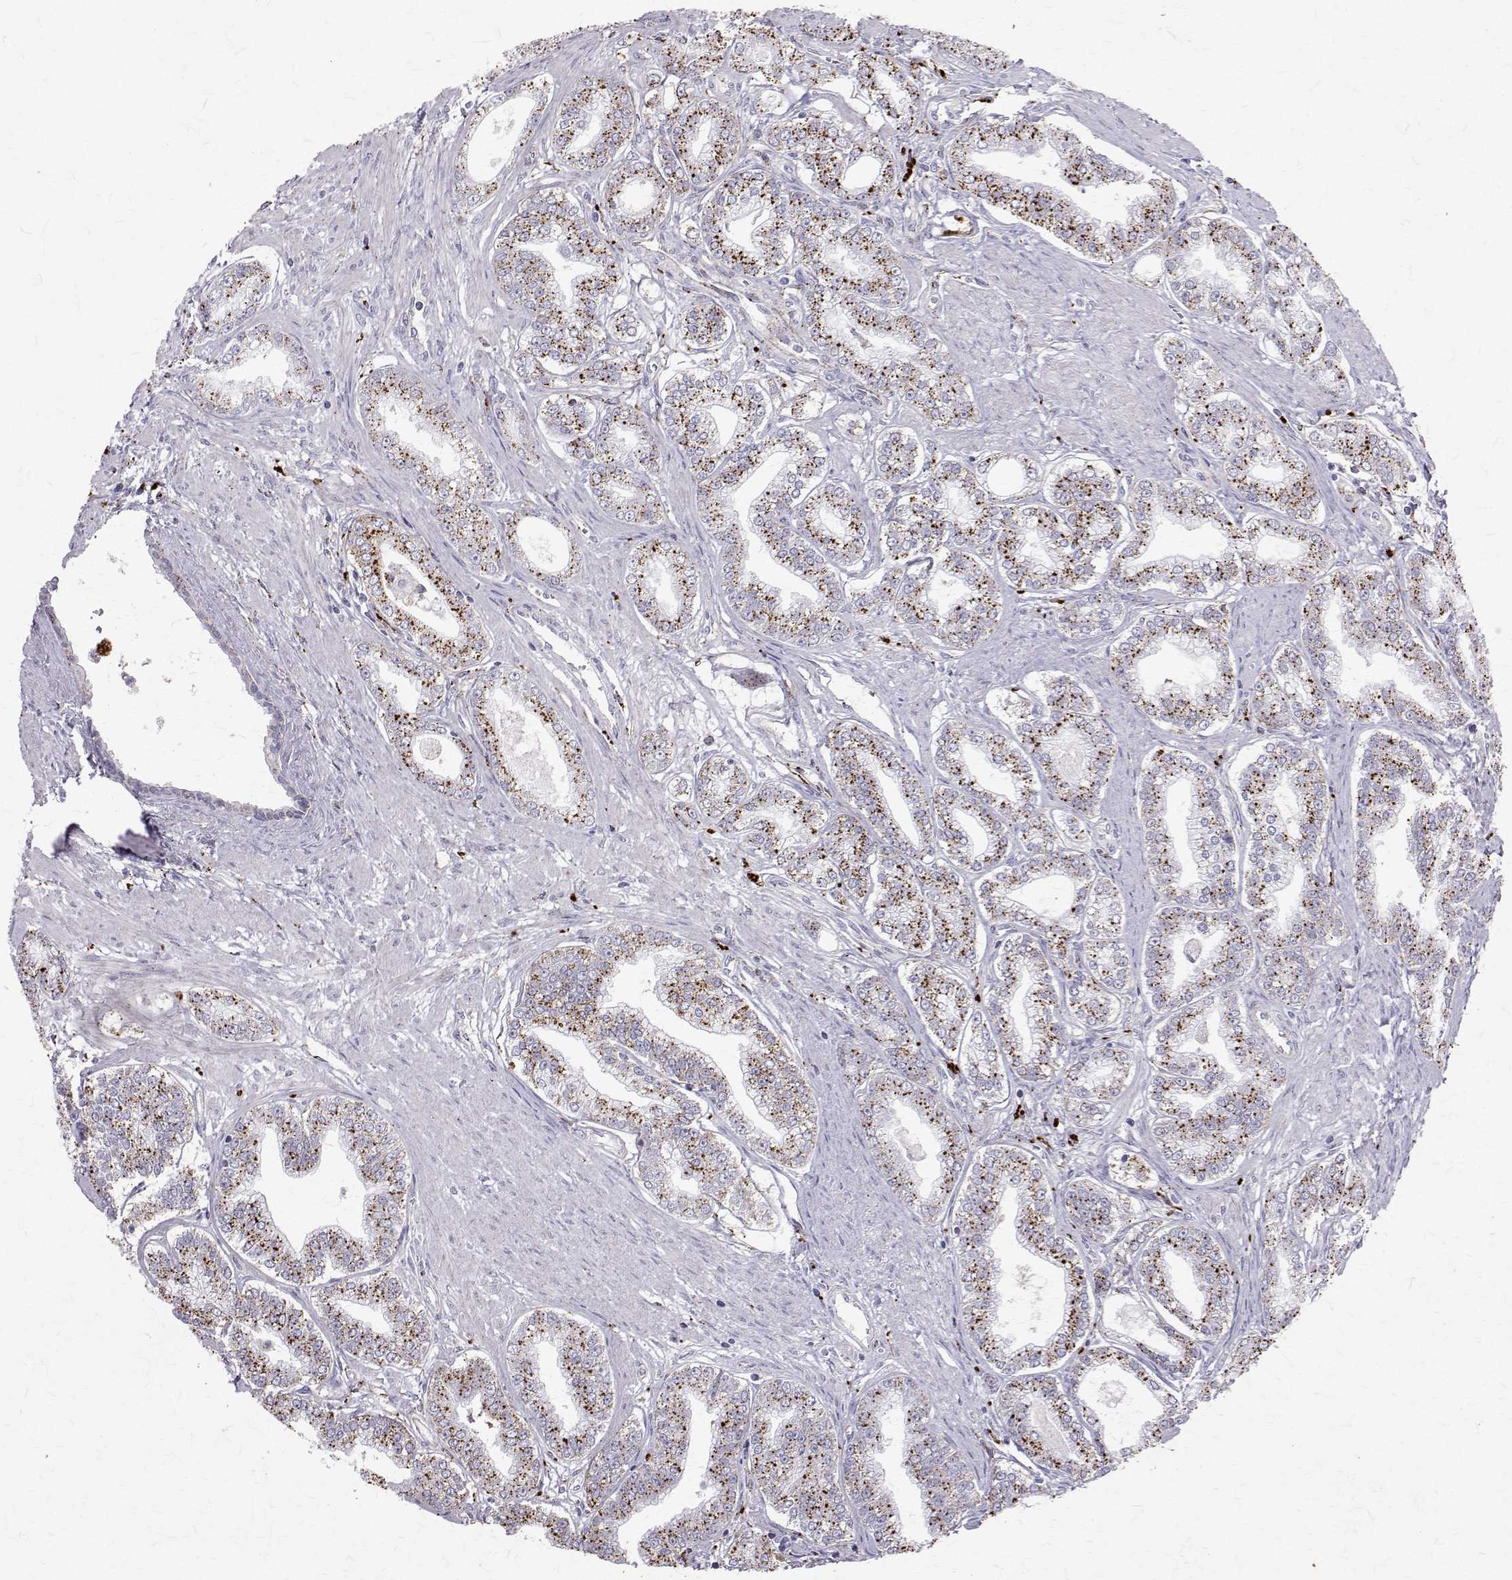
{"staining": {"intensity": "moderate", "quantity": "25%-75%", "location": "cytoplasmic/membranous"}, "tissue": "prostate cancer", "cell_type": "Tumor cells", "image_type": "cancer", "snomed": [{"axis": "morphology", "description": "Adenocarcinoma, NOS"}, {"axis": "topography", "description": "Prostate"}], "caption": "IHC photomicrograph of adenocarcinoma (prostate) stained for a protein (brown), which exhibits medium levels of moderate cytoplasmic/membranous positivity in approximately 25%-75% of tumor cells.", "gene": "TPP1", "patient": {"sex": "male", "age": 71}}